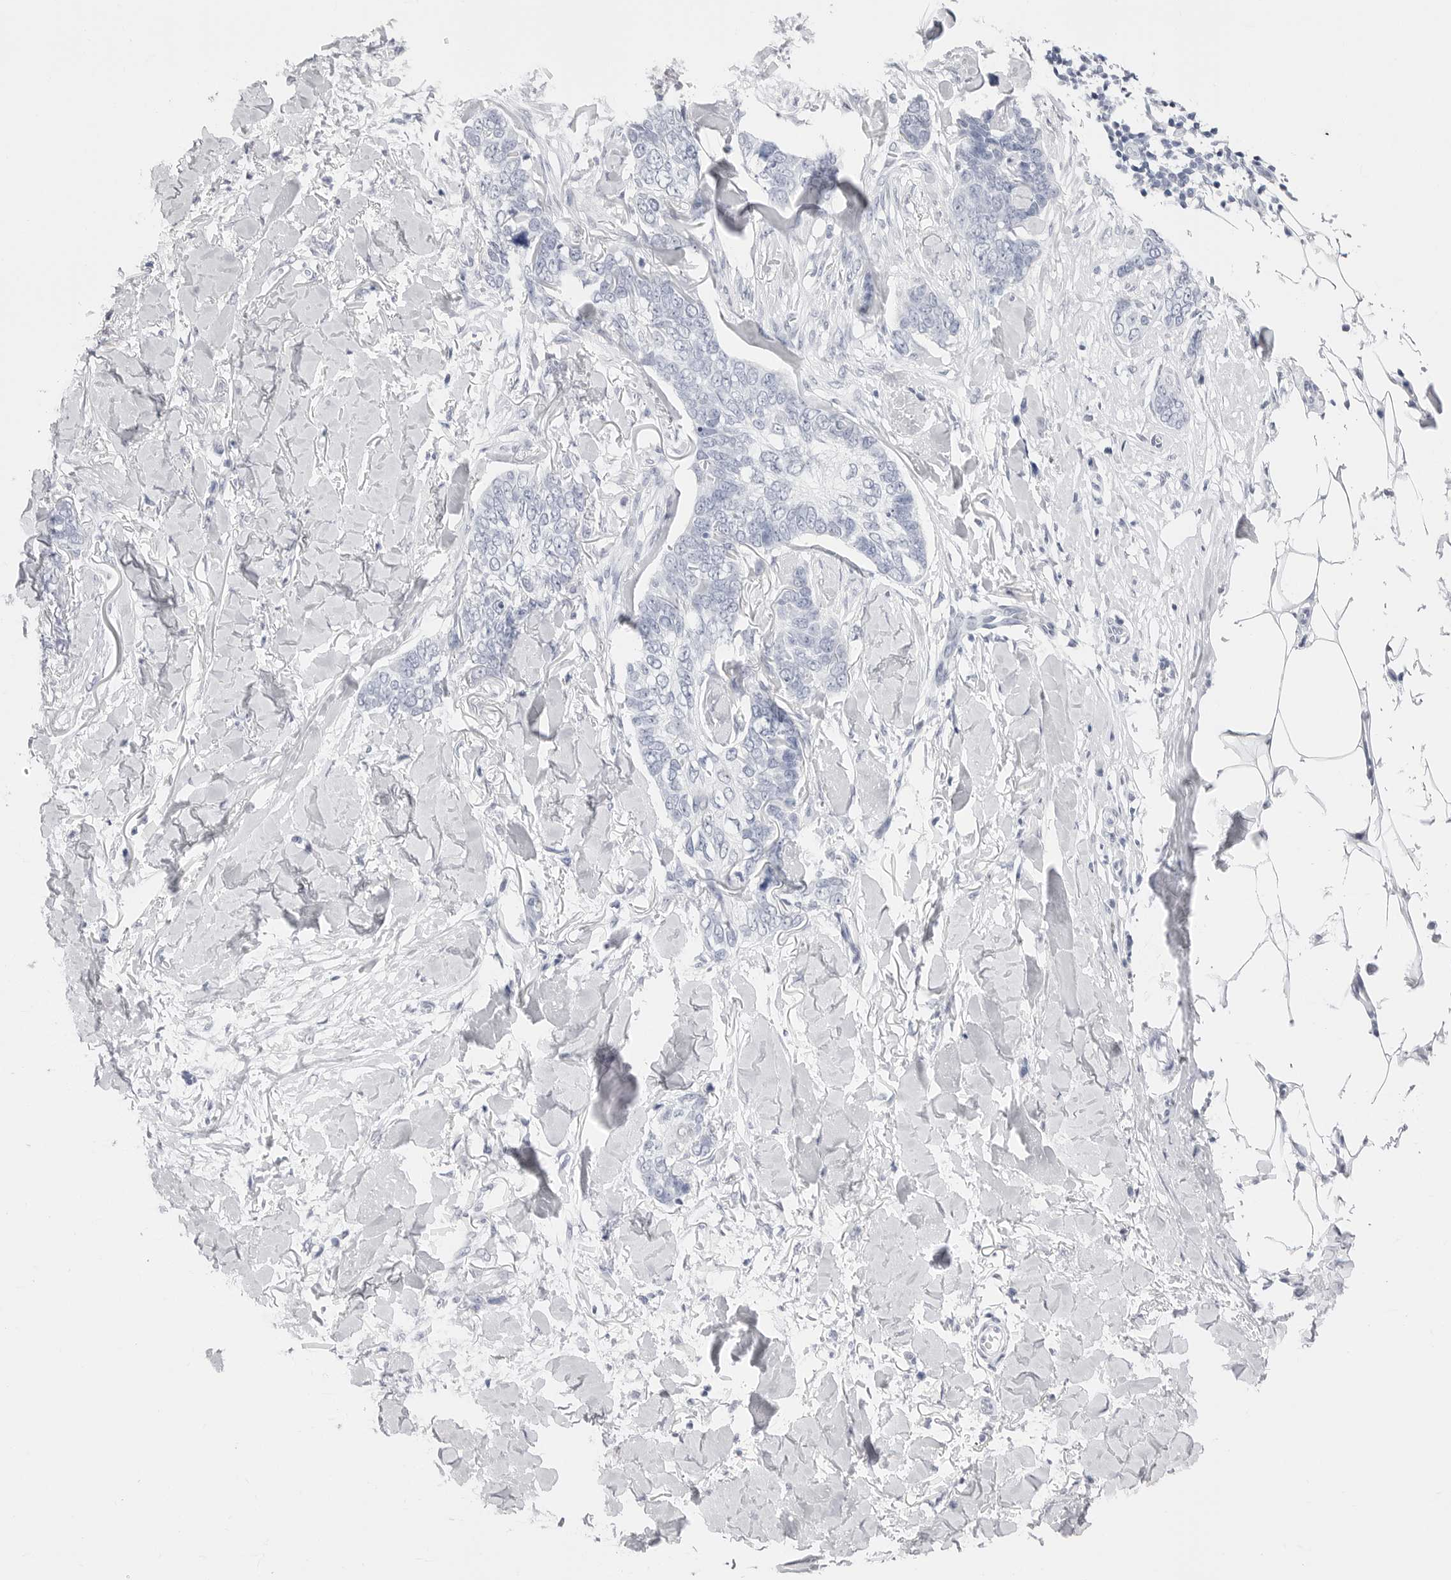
{"staining": {"intensity": "negative", "quantity": "none", "location": "none"}, "tissue": "skin cancer", "cell_type": "Tumor cells", "image_type": "cancer", "snomed": [{"axis": "morphology", "description": "Normal tissue, NOS"}, {"axis": "morphology", "description": "Basal cell carcinoma"}, {"axis": "topography", "description": "Skin"}], "caption": "Tumor cells are negative for protein expression in human skin cancer.", "gene": "TSSK1B", "patient": {"sex": "male", "age": 77}}